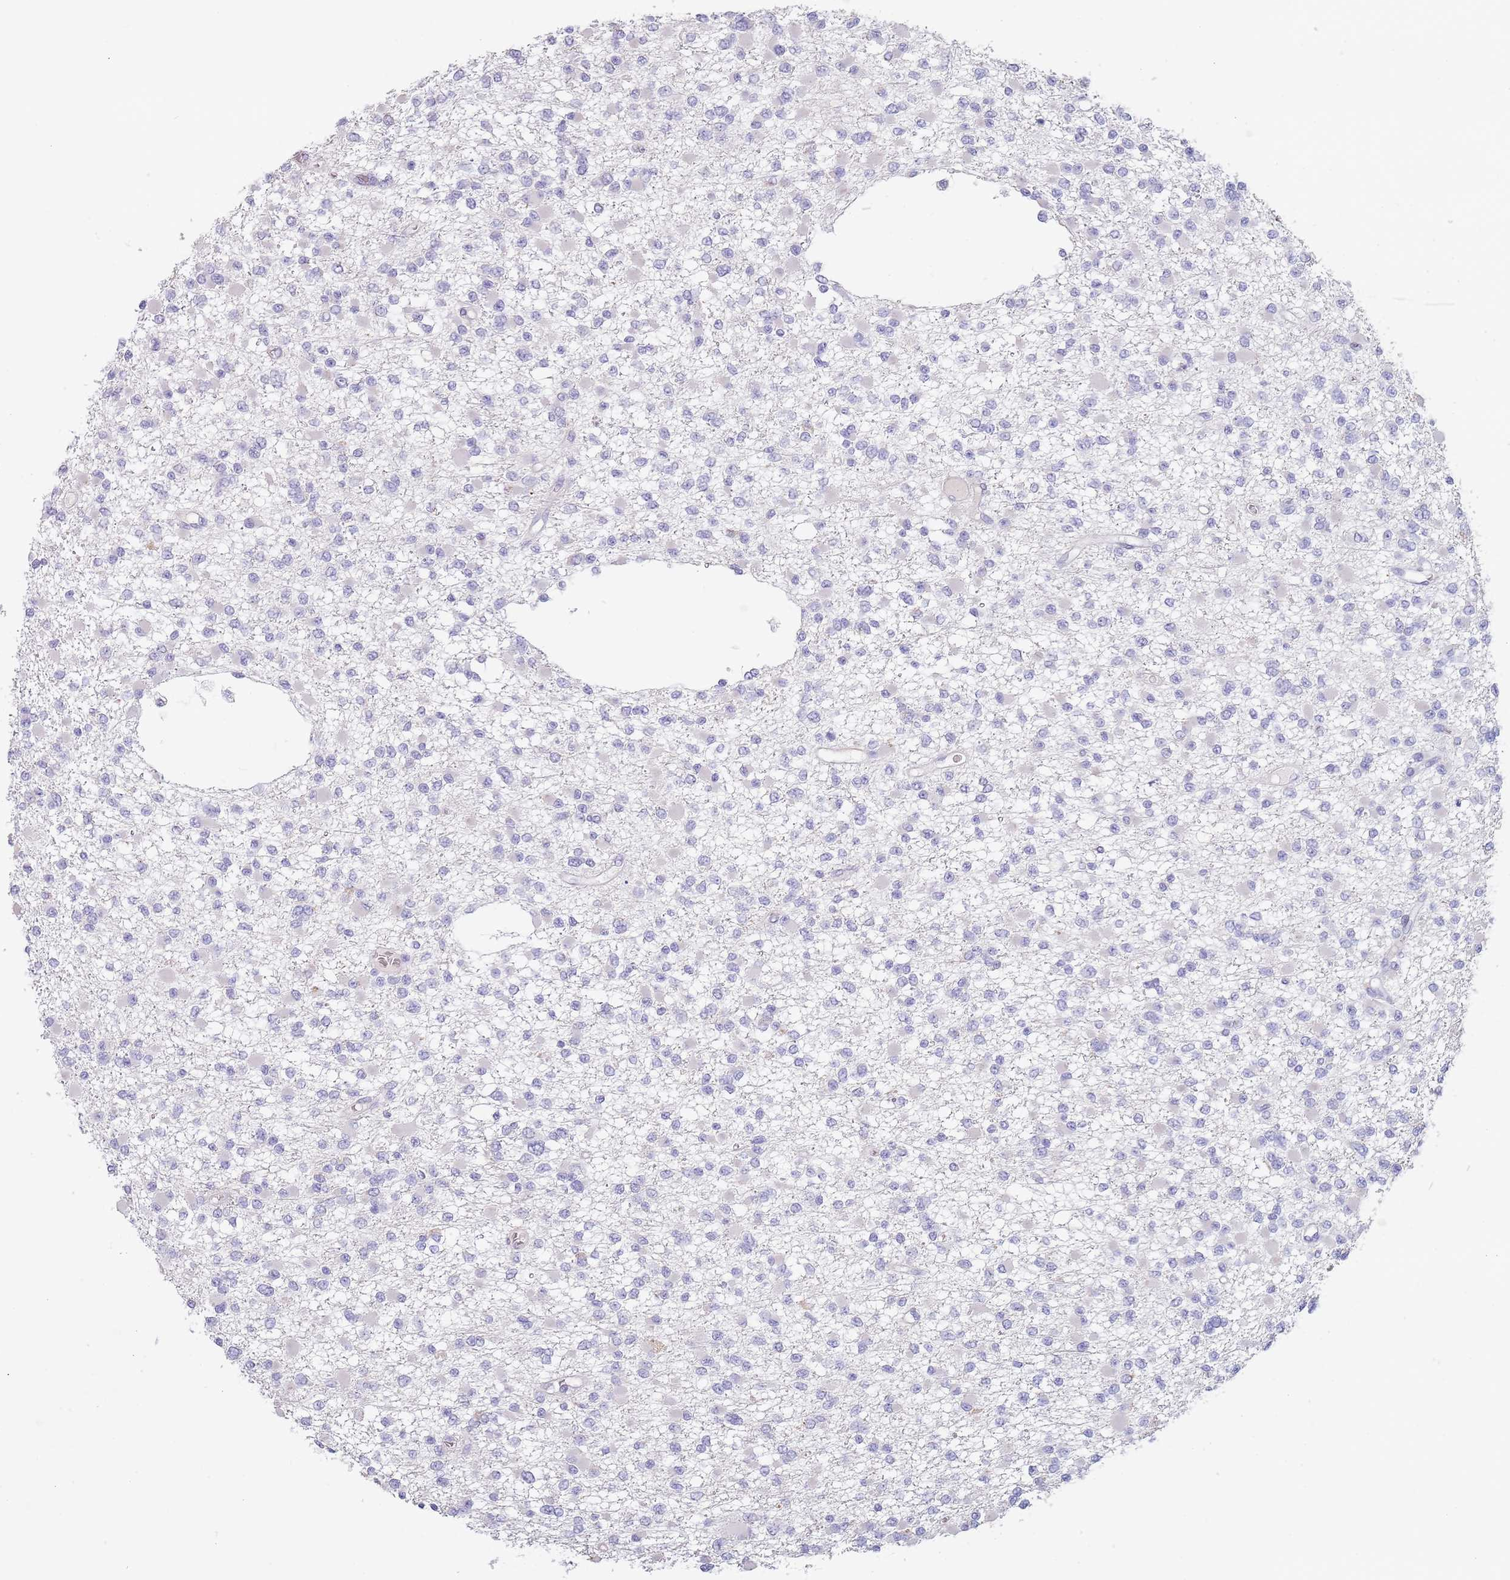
{"staining": {"intensity": "negative", "quantity": "none", "location": "none"}, "tissue": "glioma", "cell_type": "Tumor cells", "image_type": "cancer", "snomed": [{"axis": "morphology", "description": "Glioma, malignant, Low grade"}, {"axis": "topography", "description": "Brain"}], "caption": "The image exhibits no significant positivity in tumor cells of malignant glioma (low-grade).", "gene": "MAN1C1", "patient": {"sex": "female", "age": 22}}